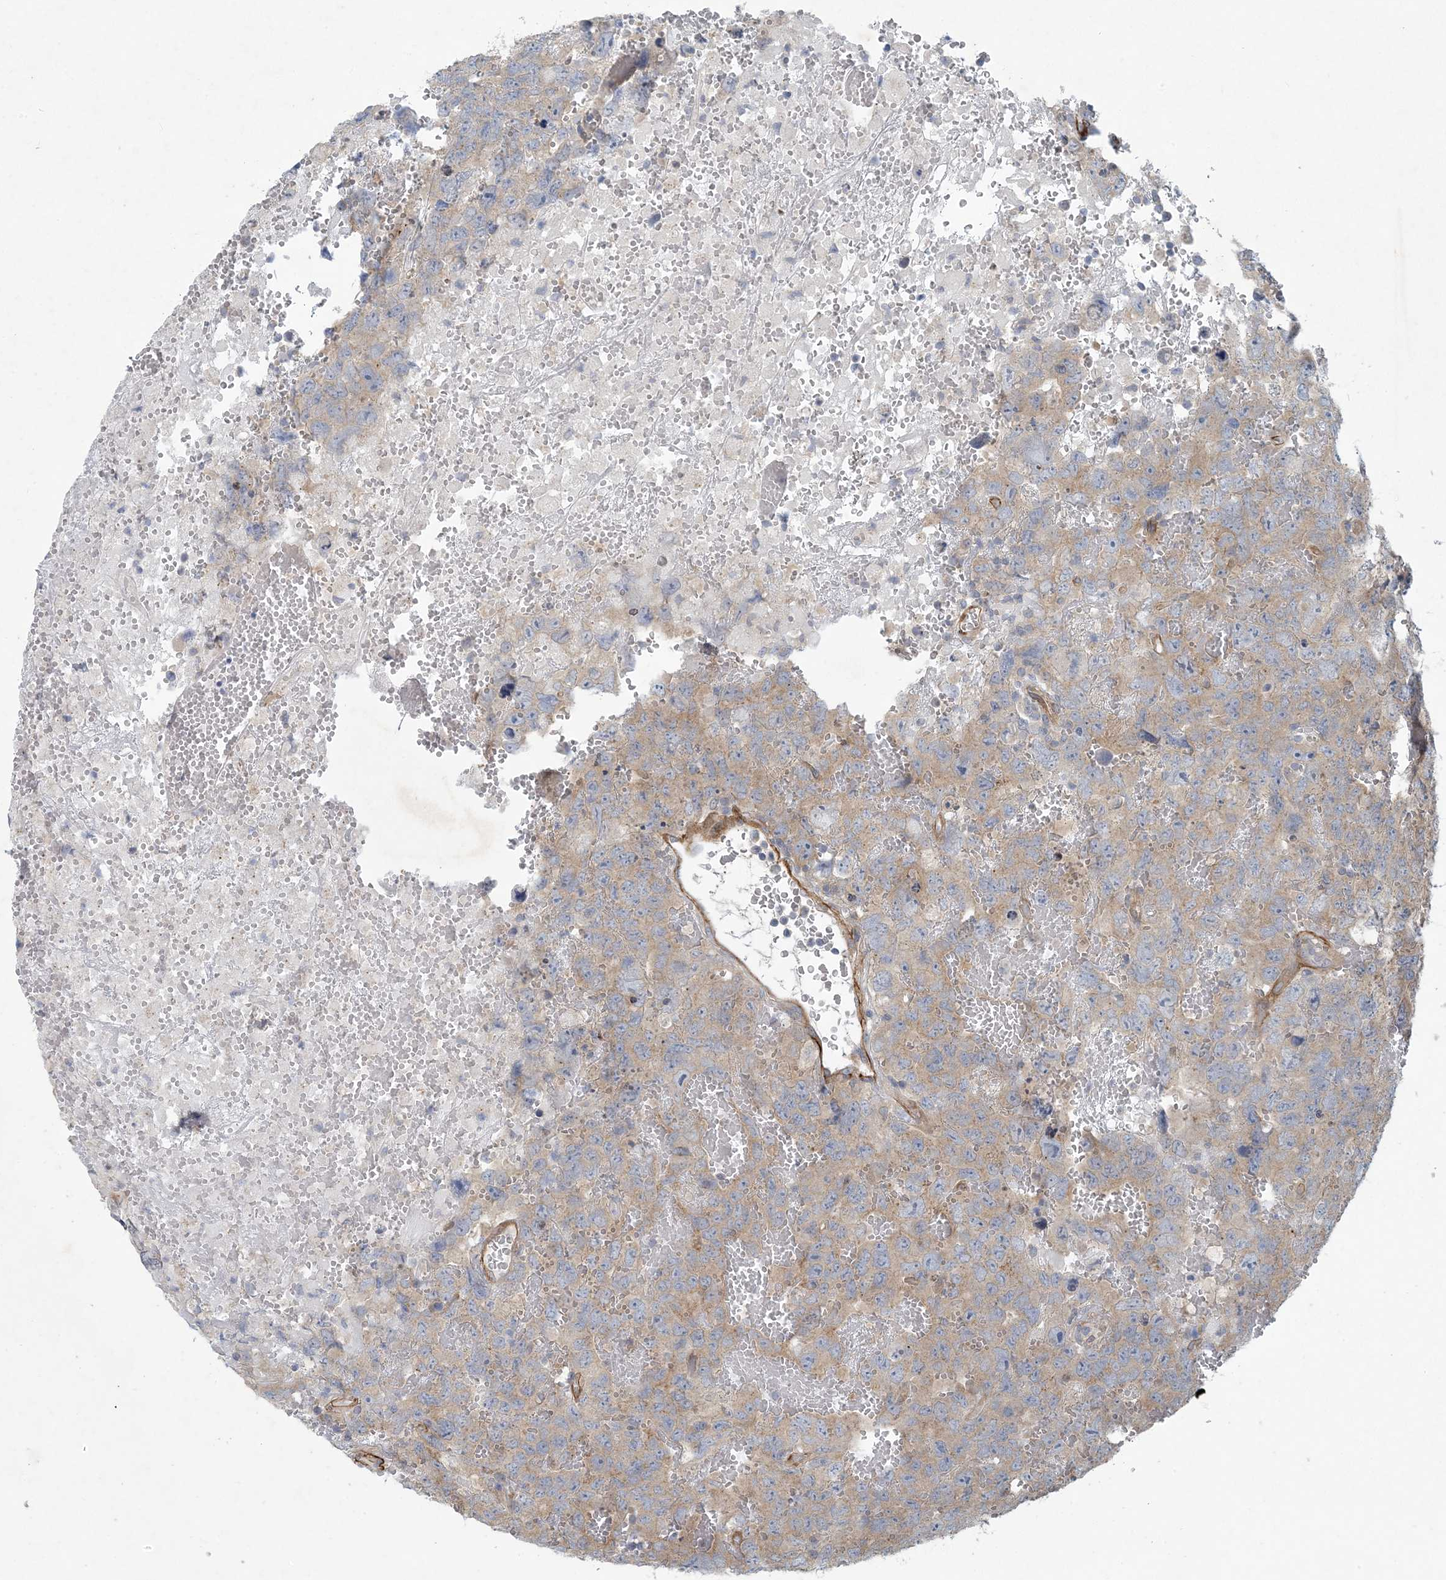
{"staining": {"intensity": "weak", "quantity": "25%-75%", "location": "cytoplasmic/membranous"}, "tissue": "testis cancer", "cell_type": "Tumor cells", "image_type": "cancer", "snomed": [{"axis": "morphology", "description": "Carcinoma, Embryonal, NOS"}, {"axis": "topography", "description": "Testis"}], "caption": "This is an image of immunohistochemistry staining of testis cancer, which shows weak expression in the cytoplasmic/membranous of tumor cells.", "gene": "HIKESHI", "patient": {"sex": "male", "age": 45}}